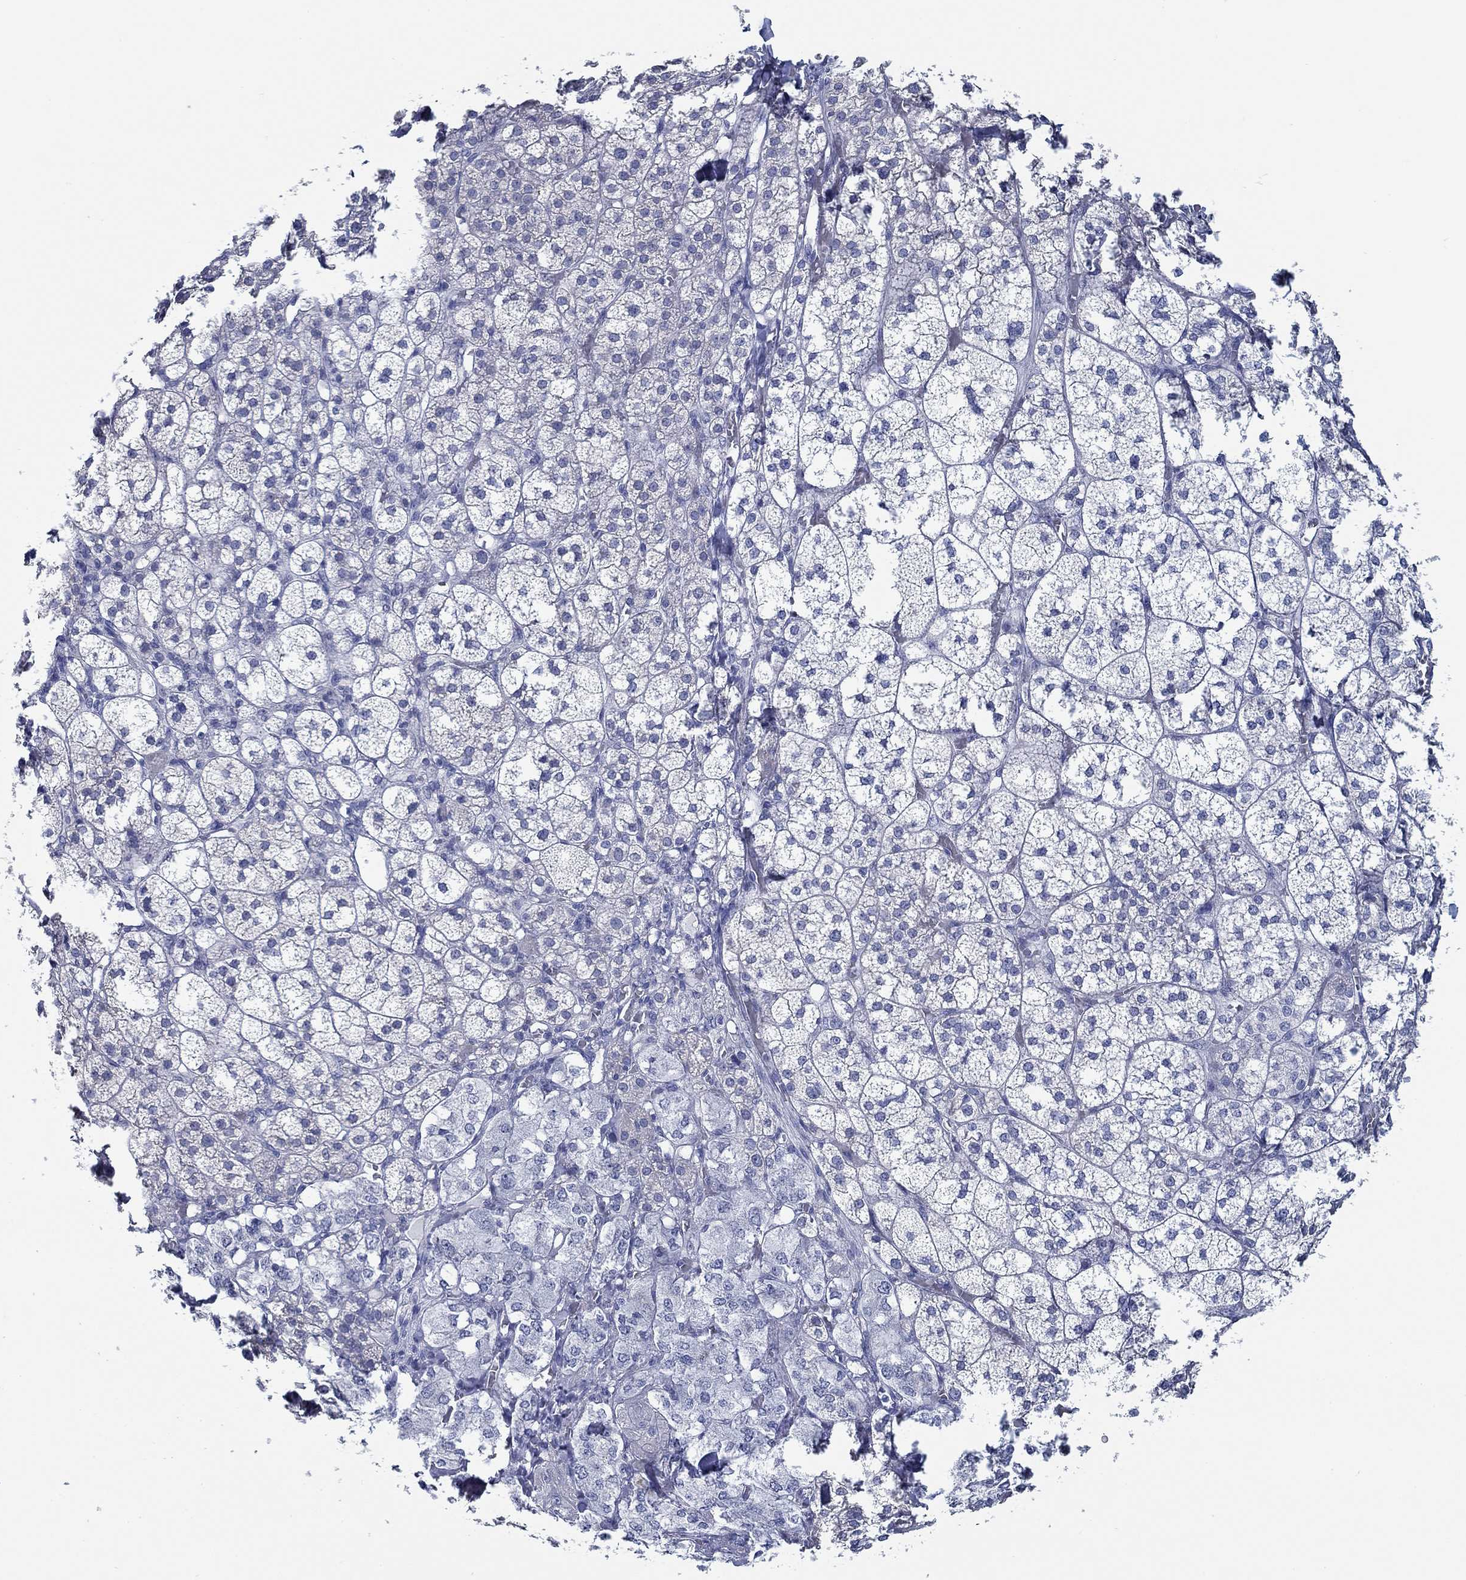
{"staining": {"intensity": "negative", "quantity": "none", "location": "none"}, "tissue": "adrenal gland", "cell_type": "Glandular cells", "image_type": "normal", "snomed": [{"axis": "morphology", "description": "Normal tissue, NOS"}, {"axis": "topography", "description": "Adrenal gland"}], "caption": "A high-resolution photomicrograph shows immunohistochemistry (IHC) staining of normal adrenal gland, which shows no significant expression in glandular cells.", "gene": "TOMM20L", "patient": {"sex": "female", "age": 60}}